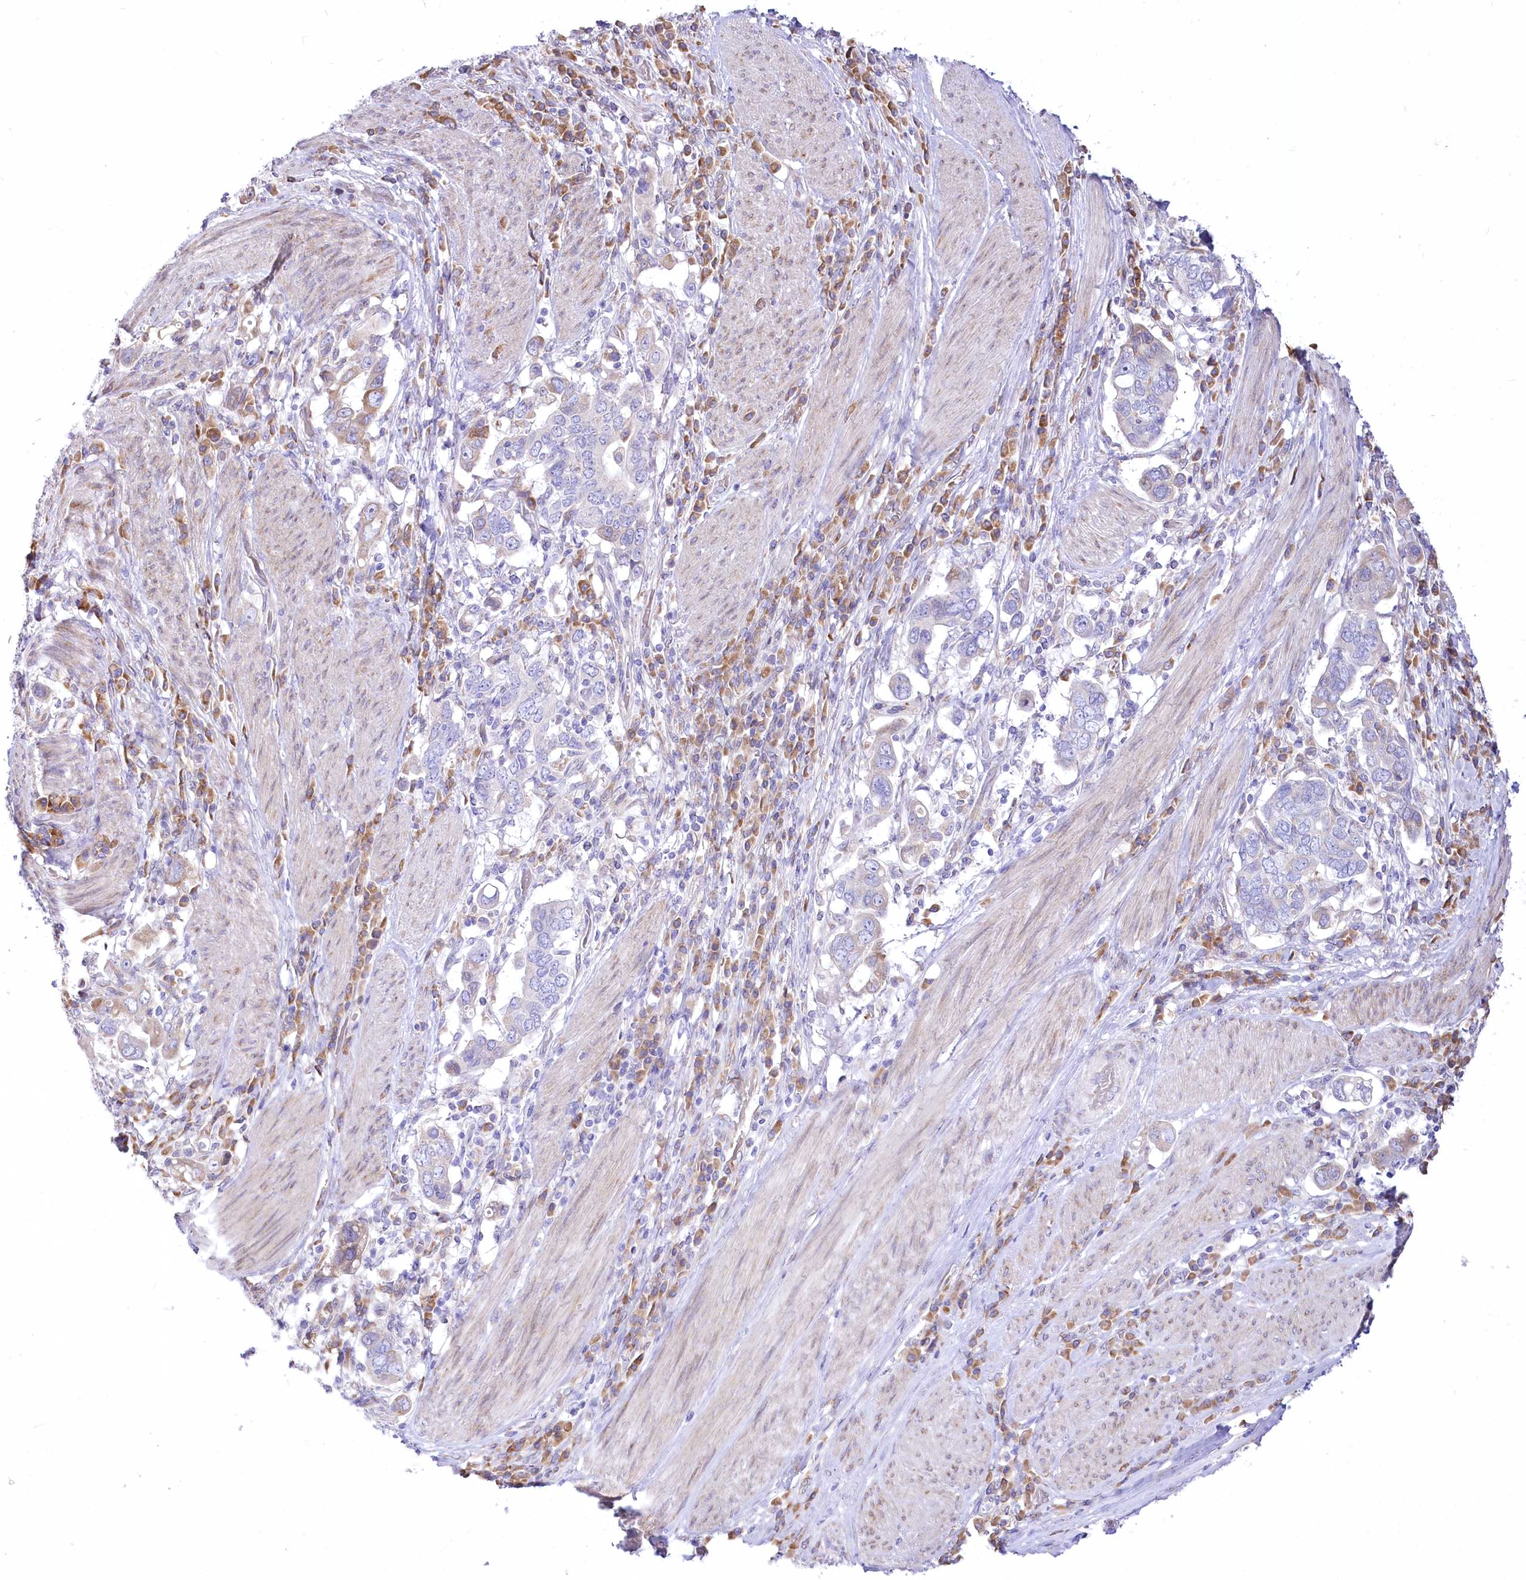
{"staining": {"intensity": "negative", "quantity": "none", "location": "none"}, "tissue": "stomach cancer", "cell_type": "Tumor cells", "image_type": "cancer", "snomed": [{"axis": "morphology", "description": "Adenocarcinoma, NOS"}, {"axis": "topography", "description": "Stomach, upper"}], "caption": "Human stomach cancer stained for a protein using immunohistochemistry shows no positivity in tumor cells.", "gene": "STT3B", "patient": {"sex": "male", "age": 62}}